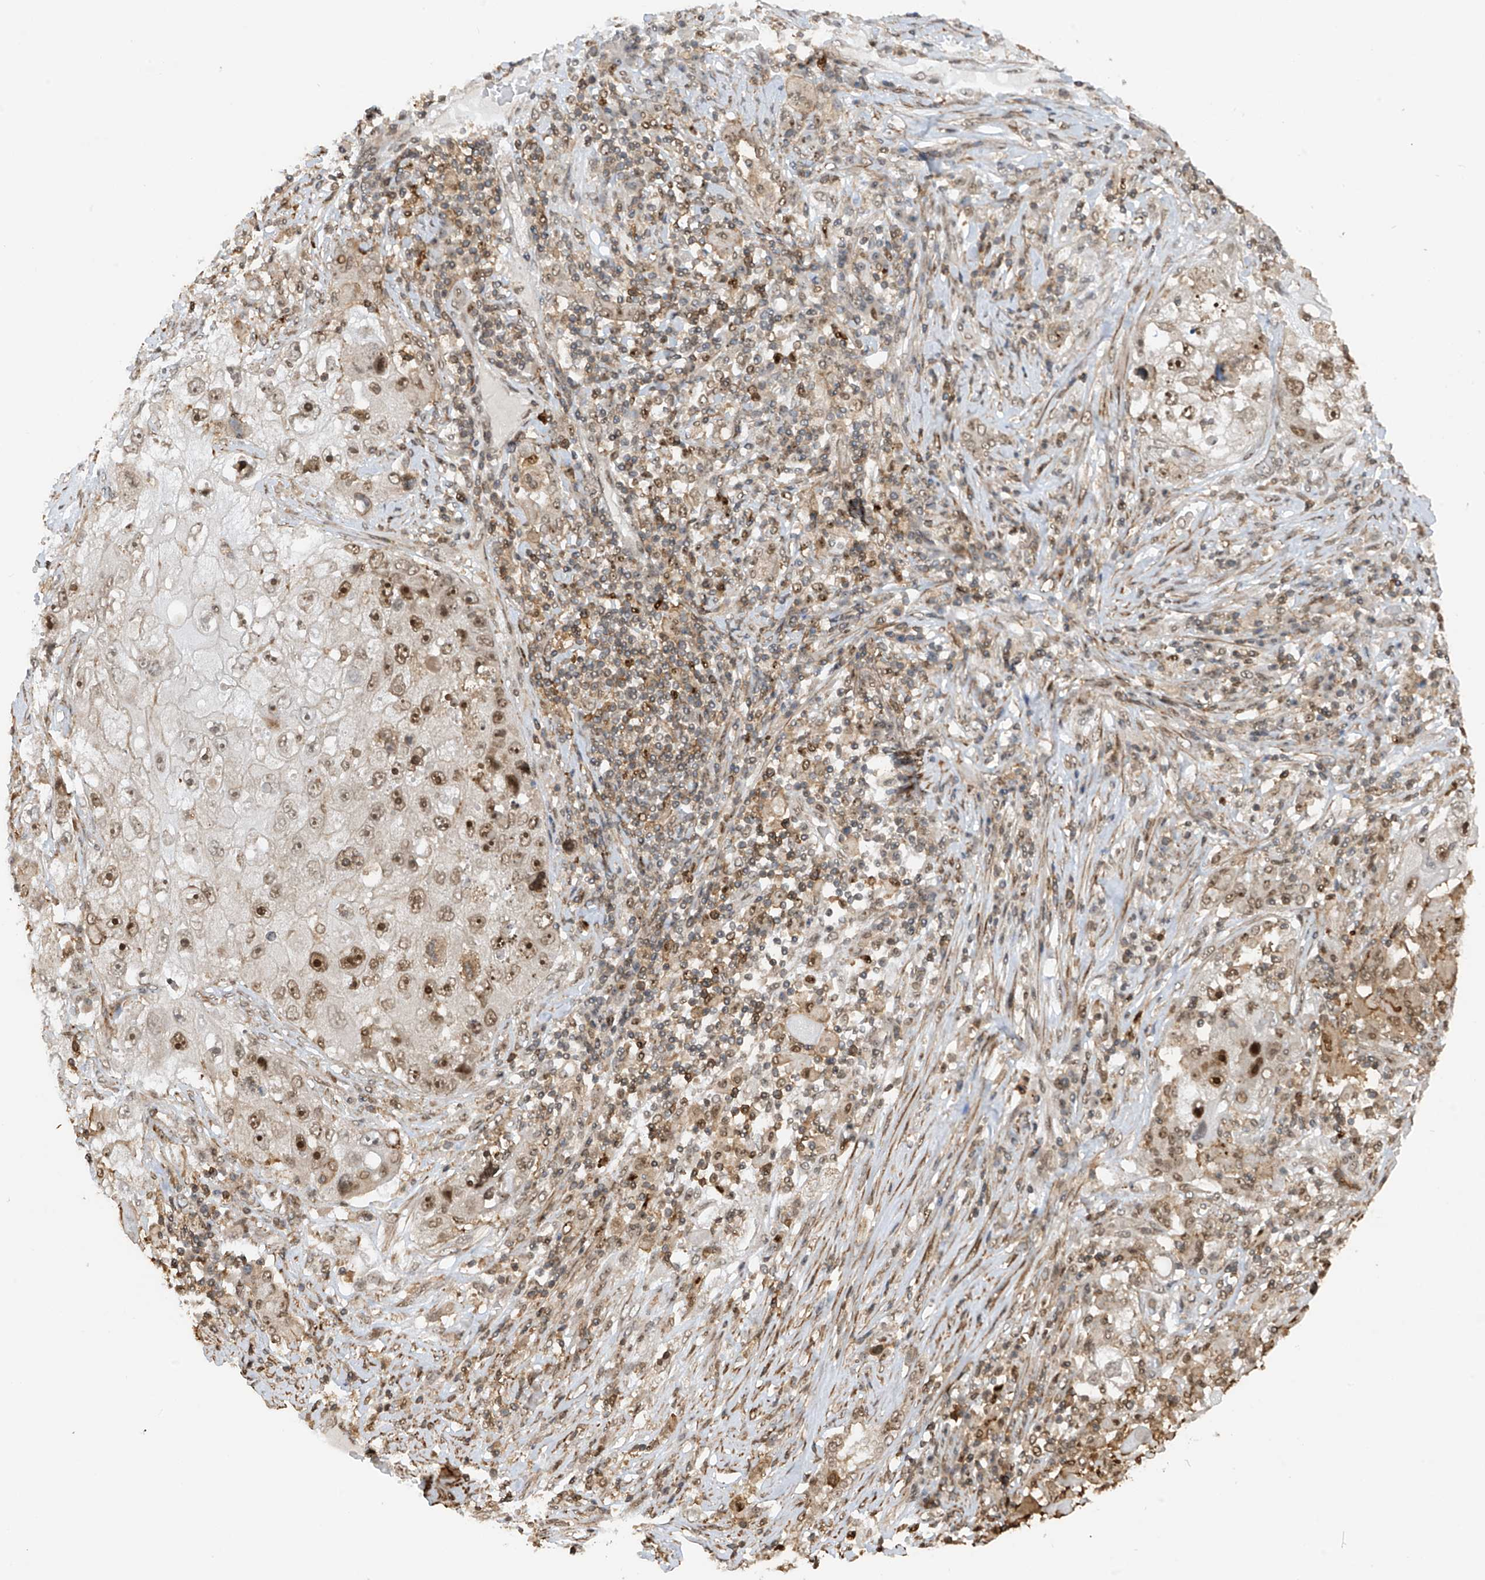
{"staining": {"intensity": "strong", "quantity": ">75%", "location": "nuclear"}, "tissue": "lung cancer", "cell_type": "Tumor cells", "image_type": "cancer", "snomed": [{"axis": "morphology", "description": "Squamous cell carcinoma, NOS"}, {"axis": "topography", "description": "Lung"}], "caption": "IHC of lung cancer (squamous cell carcinoma) exhibits high levels of strong nuclear expression in approximately >75% of tumor cells. (DAB IHC with brightfield microscopy, high magnification).", "gene": "REPIN1", "patient": {"sex": "male", "age": 61}}